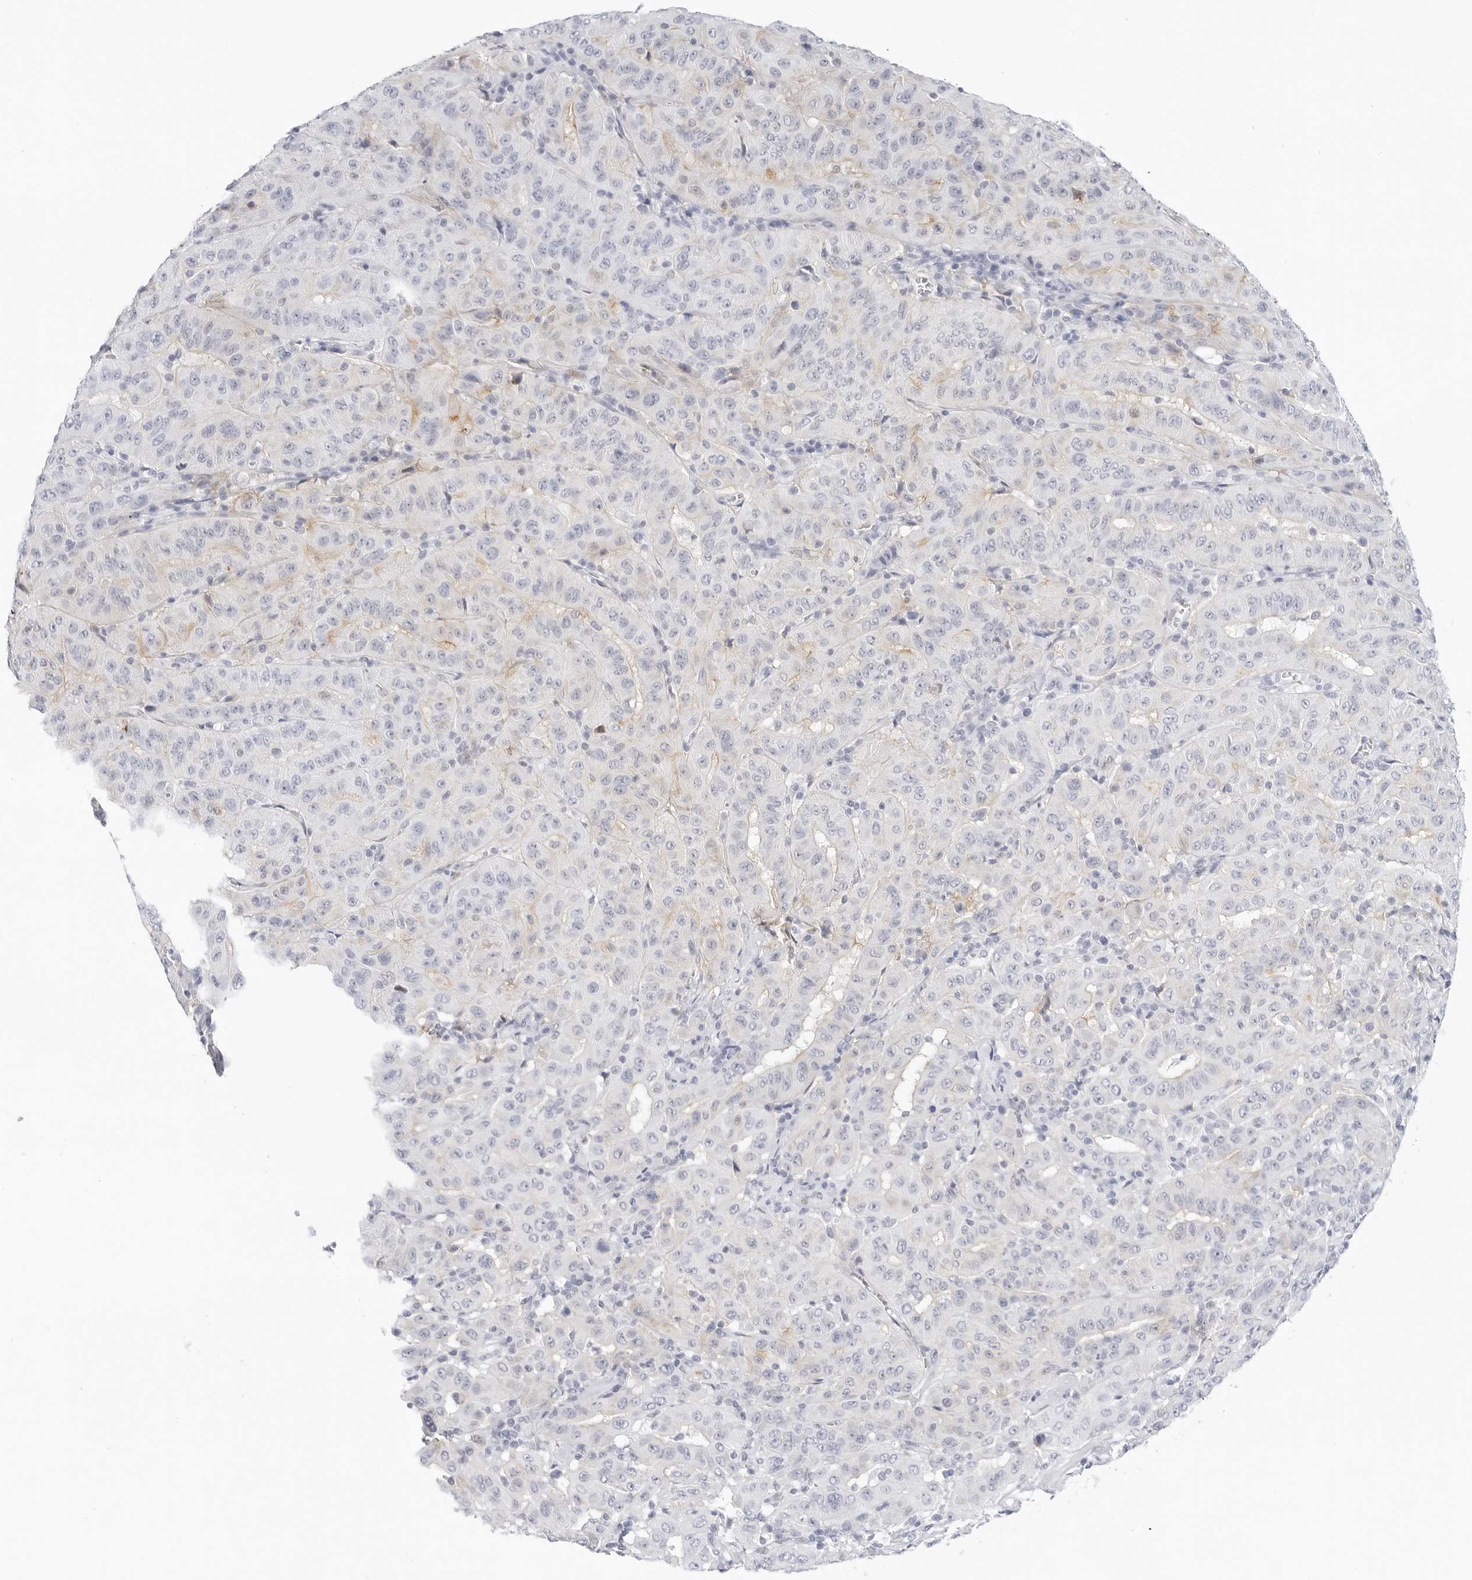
{"staining": {"intensity": "negative", "quantity": "none", "location": "none"}, "tissue": "pancreatic cancer", "cell_type": "Tumor cells", "image_type": "cancer", "snomed": [{"axis": "morphology", "description": "Adenocarcinoma, NOS"}, {"axis": "topography", "description": "Pancreas"}], "caption": "IHC of pancreatic cancer displays no staining in tumor cells.", "gene": "SLC19A1", "patient": {"sex": "male", "age": 63}}